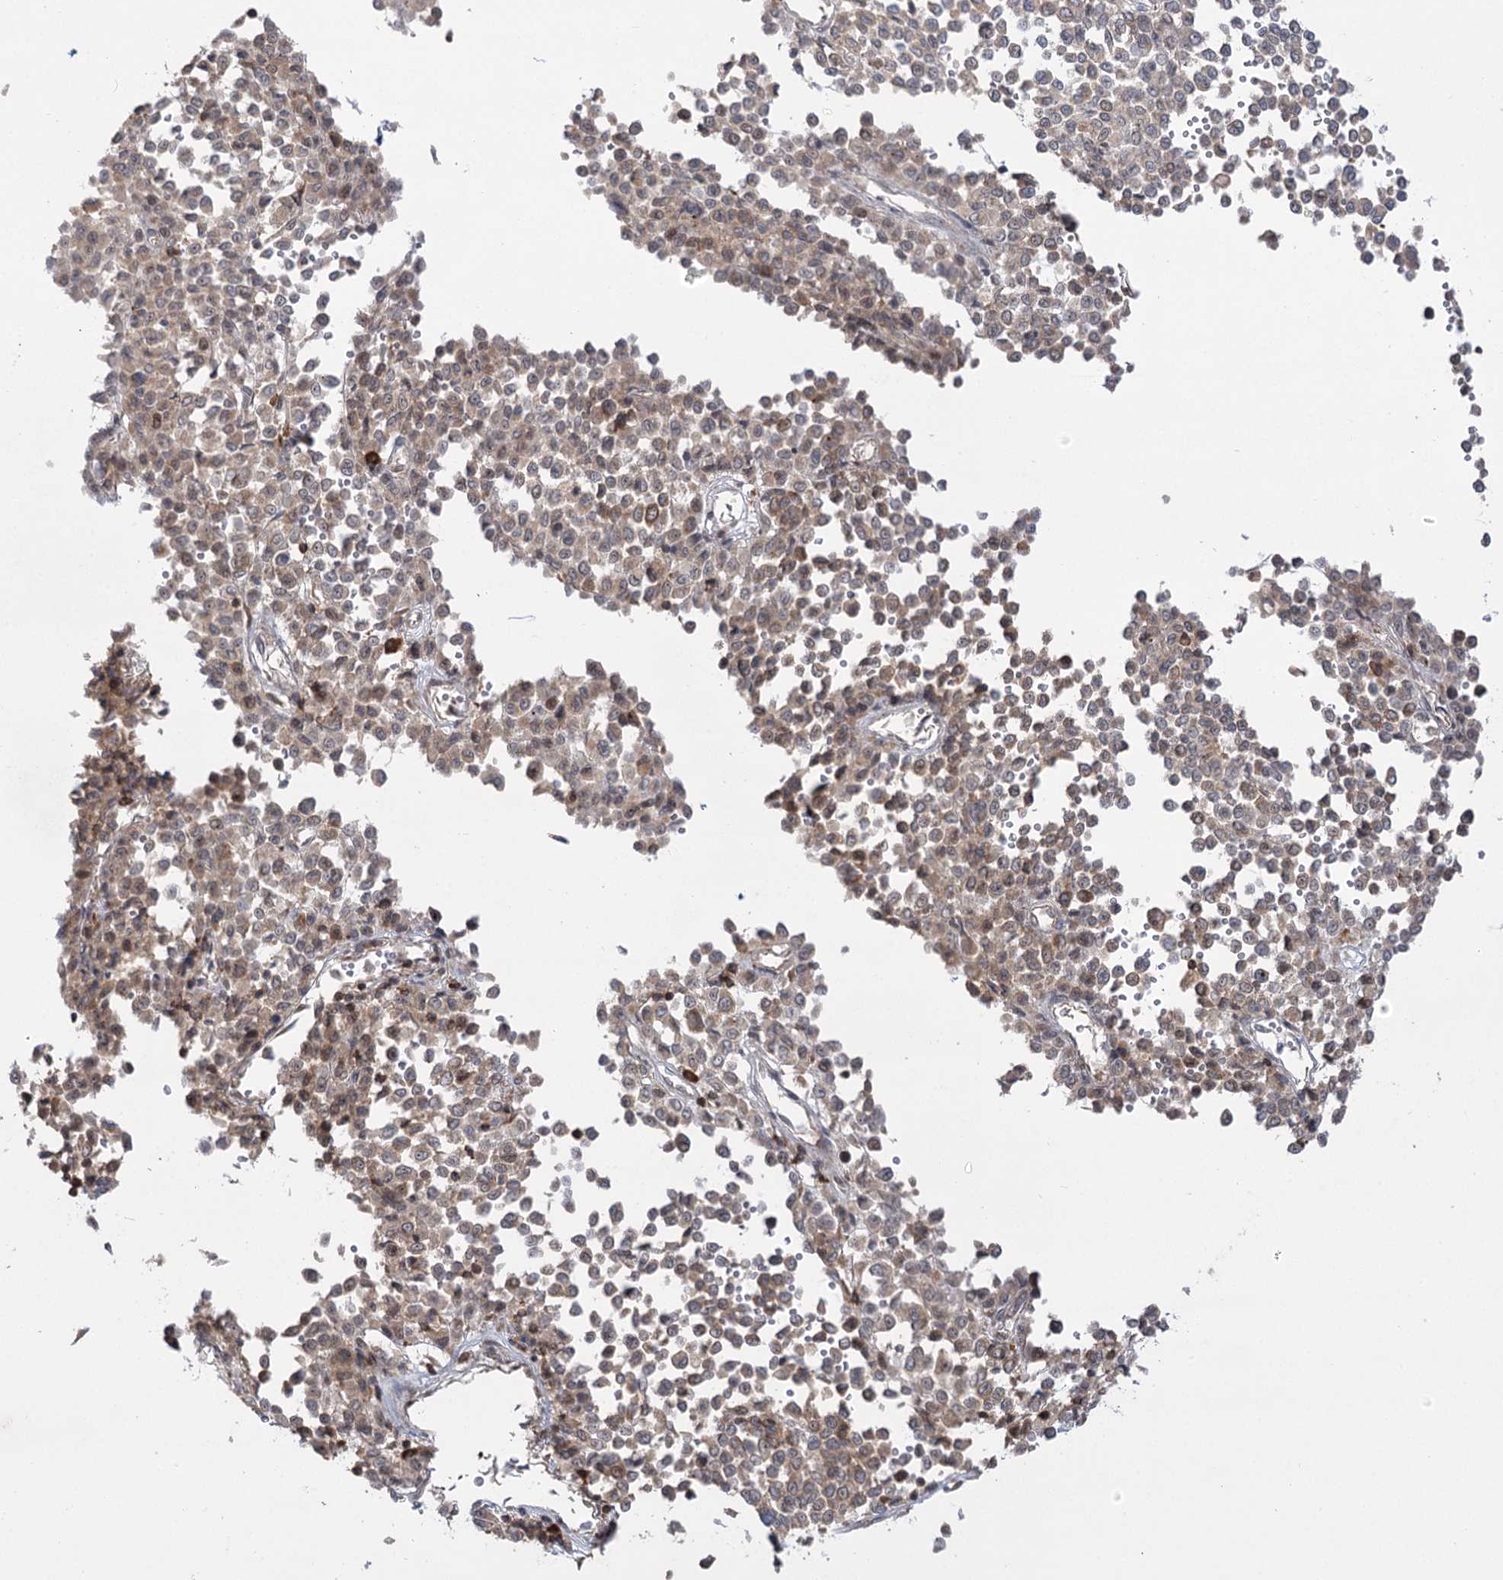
{"staining": {"intensity": "weak", "quantity": ">75%", "location": "cytoplasmic/membranous"}, "tissue": "melanoma", "cell_type": "Tumor cells", "image_type": "cancer", "snomed": [{"axis": "morphology", "description": "Malignant melanoma, Metastatic site"}, {"axis": "topography", "description": "Pancreas"}], "caption": "This is an image of IHC staining of melanoma, which shows weak staining in the cytoplasmic/membranous of tumor cells.", "gene": "SYTL1", "patient": {"sex": "female", "age": 30}}